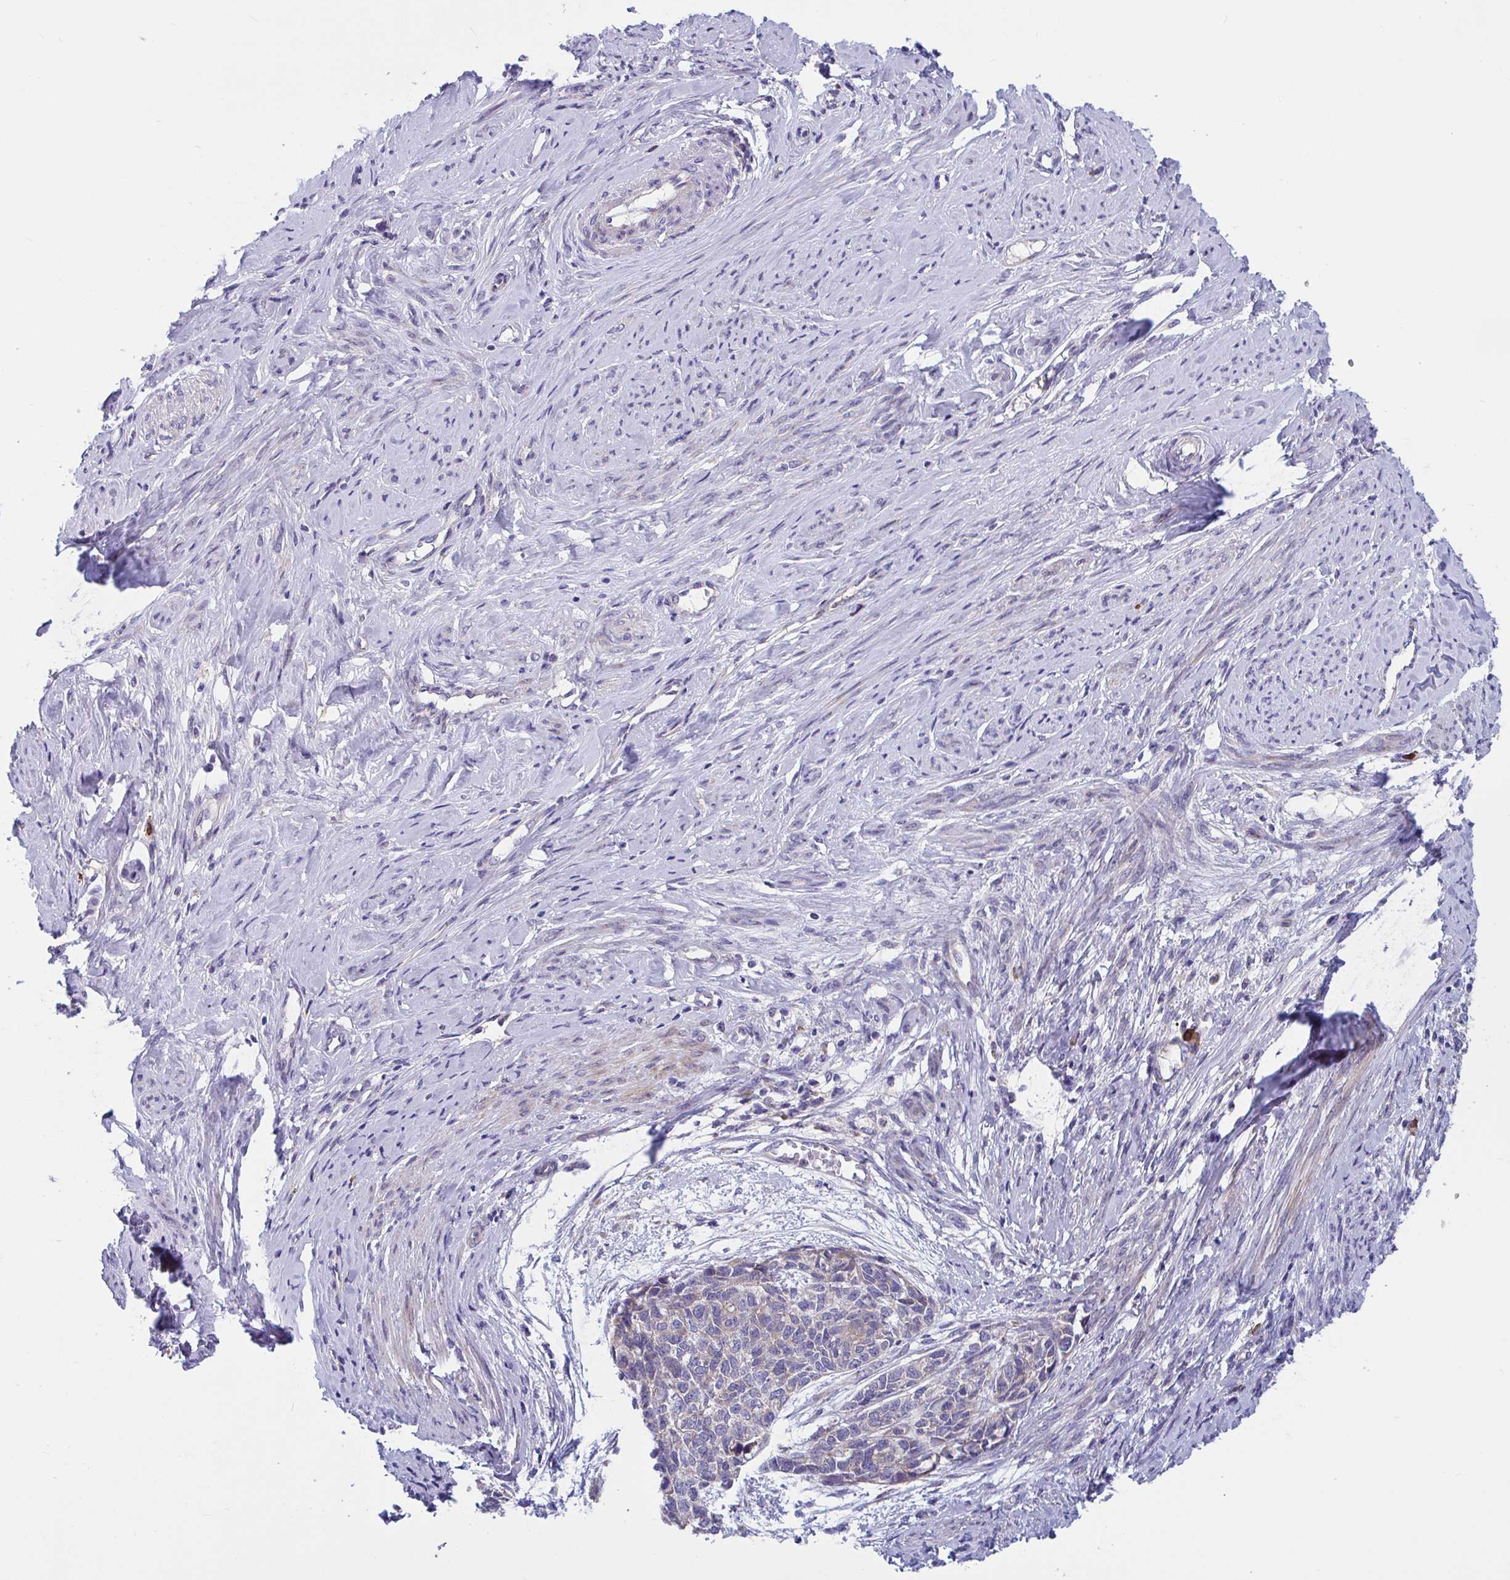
{"staining": {"intensity": "weak", "quantity": "<25%", "location": "cytoplasmic/membranous"}, "tissue": "cervical cancer", "cell_type": "Tumor cells", "image_type": "cancer", "snomed": [{"axis": "morphology", "description": "Squamous cell carcinoma, NOS"}, {"axis": "topography", "description": "Cervix"}], "caption": "A histopathology image of human cervical cancer (squamous cell carcinoma) is negative for staining in tumor cells.", "gene": "WBP1", "patient": {"sex": "female", "age": 63}}